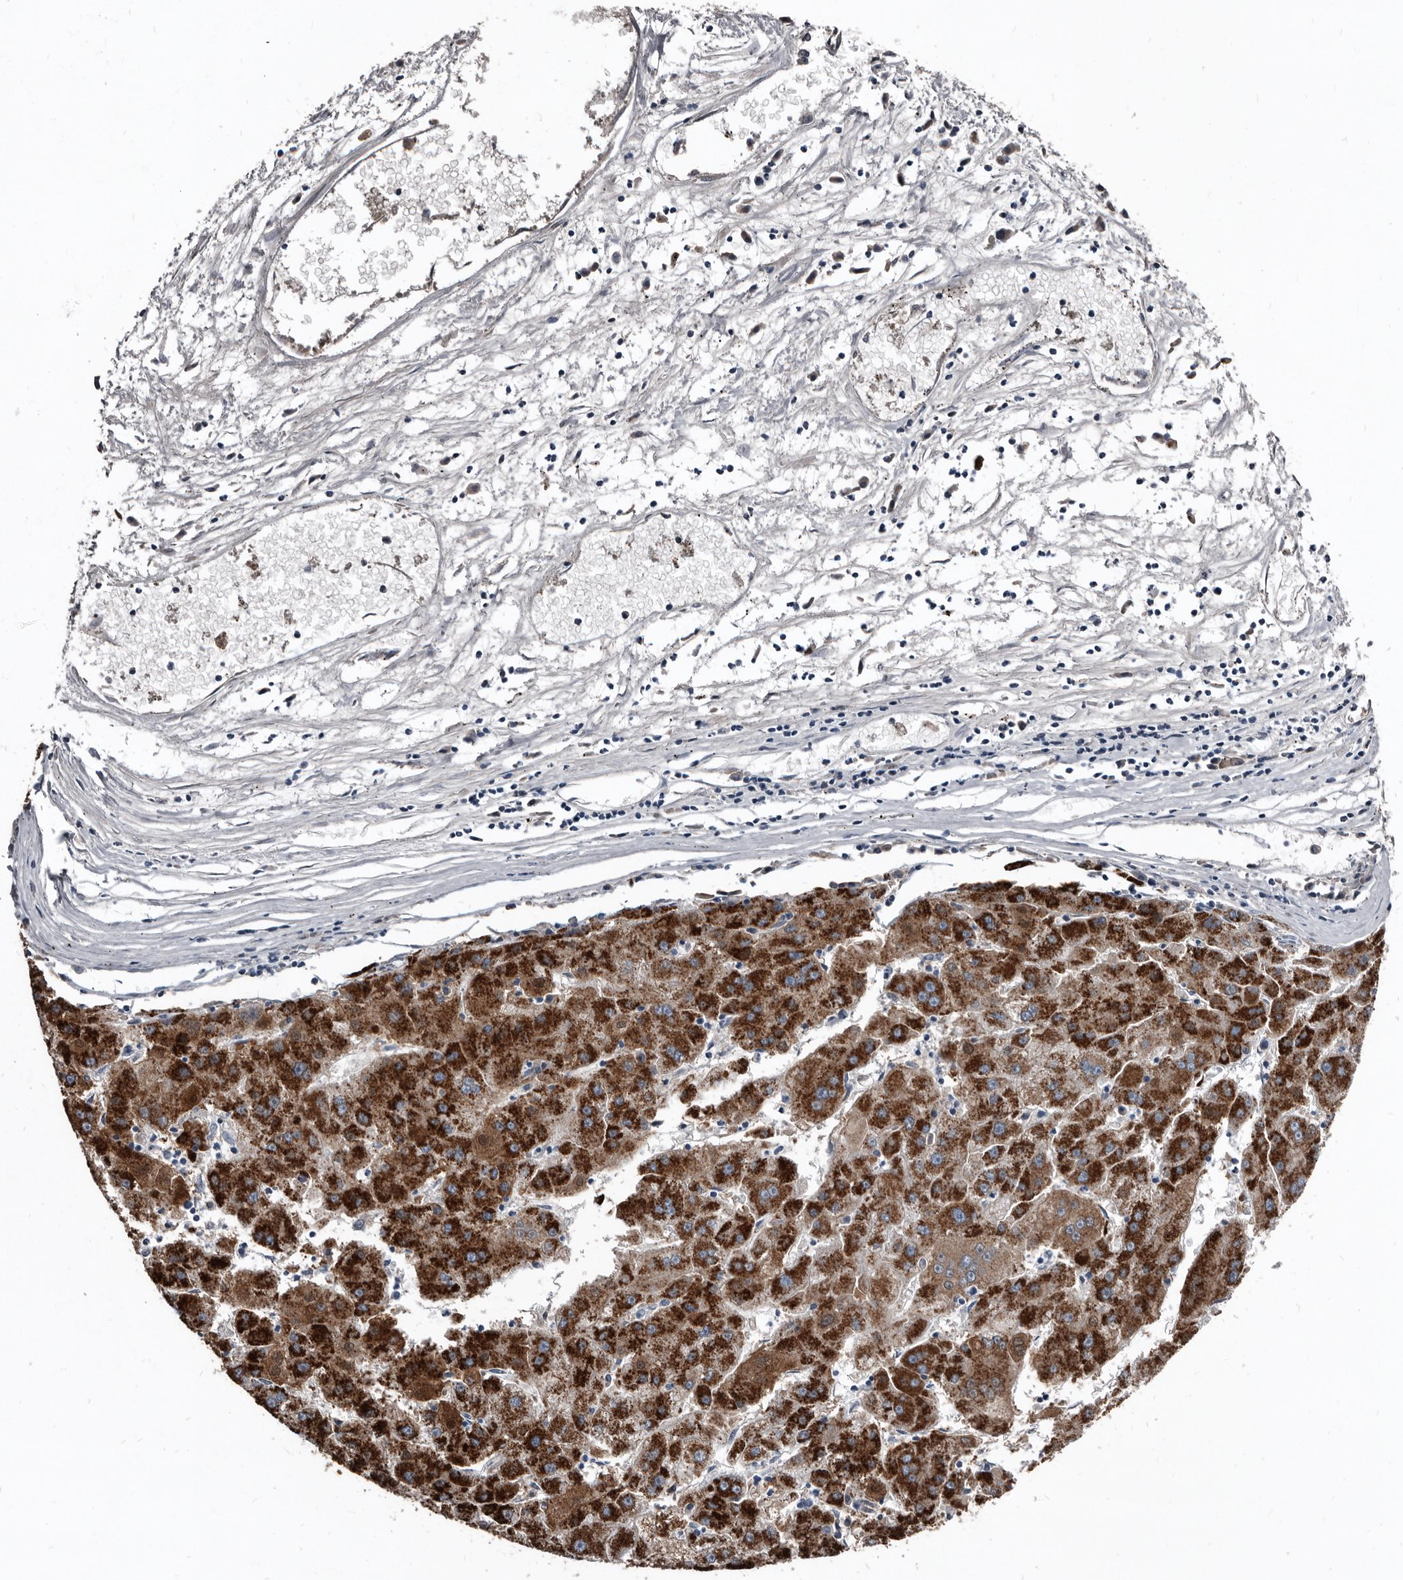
{"staining": {"intensity": "strong", "quantity": ">75%", "location": "cytoplasmic/membranous"}, "tissue": "liver cancer", "cell_type": "Tumor cells", "image_type": "cancer", "snomed": [{"axis": "morphology", "description": "Carcinoma, Hepatocellular, NOS"}, {"axis": "topography", "description": "Liver"}], "caption": "Immunohistochemistry (DAB (3,3'-diaminobenzidine)) staining of human liver hepatocellular carcinoma demonstrates strong cytoplasmic/membranous protein staining in about >75% of tumor cells.", "gene": "GREB1", "patient": {"sex": "male", "age": 72}}